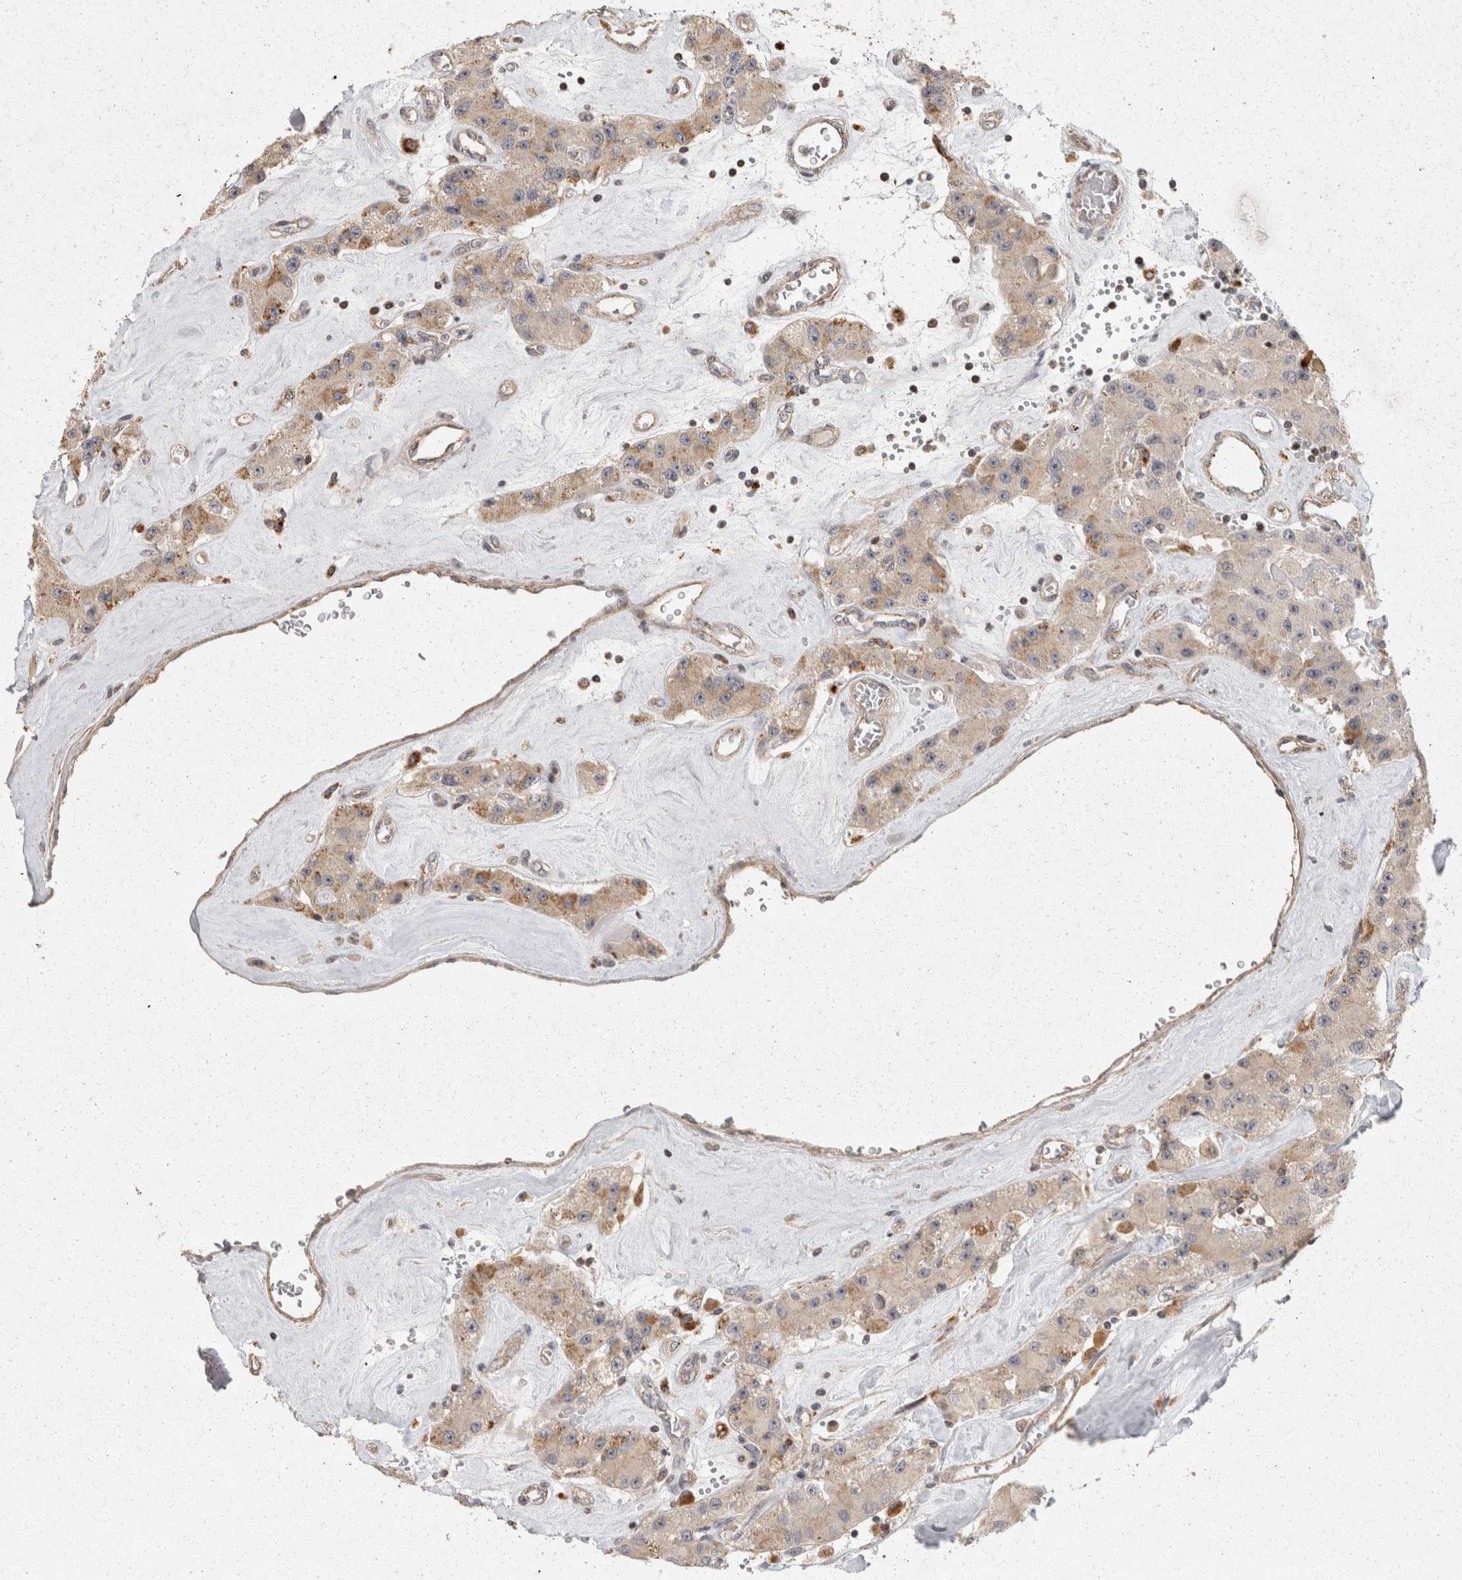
{"staining": {"intensity": "moderate", "quantity": "<25%", "location": "cytoplasmic/membranous"}, "tissue": "carcinoid", "cell_type": "Tumor cells", "image_type": "cancer", "snomed": [{"axis": "morphology", "description": "Carcinoid, malignant, NOS"}, {"axis": "topography", "description": "Pancreas"}], "caption": "Immunohistochemistry (IHC) staining of malignant carcinoid, which shows low levels of moderate cytoplasmic/membranous staining in about <25% of tumor cells indicating moderate cytoplasmic/membranous protein positivity. The staining was performed using DAB (brown) for protein detection and nuclei were counterstained in hematoxylin (blue).", "gene": "ACAT2", "patient": {"sex": "male", "age": 41}}